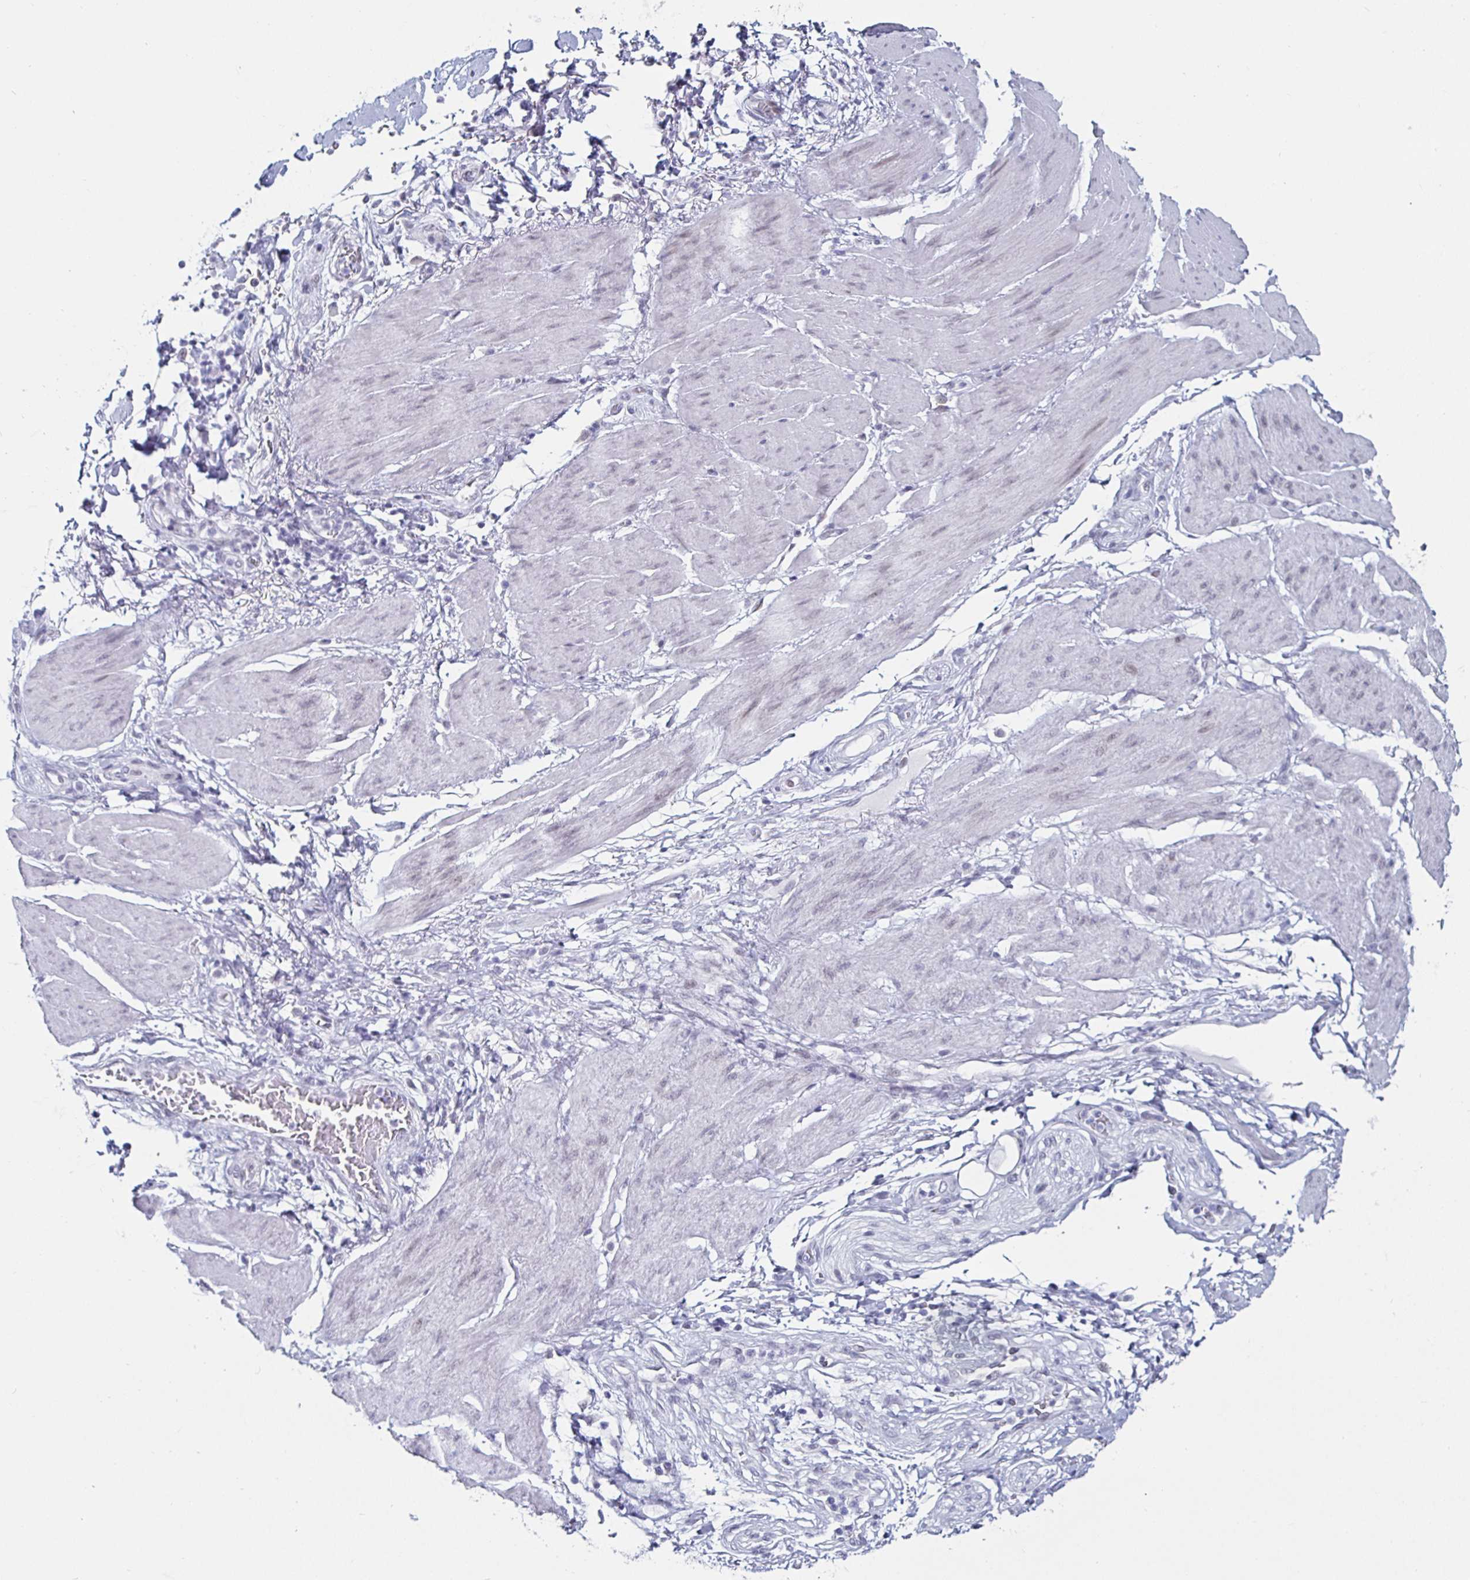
{"staining": {"intensity": "negative", "quantity": "none", "location": "none"}, "tissue": "stomach cancer", "cell_type": "Tumor cells", "image_type": "cancer", "snomed": [{"axis": "morphology", "description": "Adenocarcinoma, NOS"}, {"axis": "topography", "description": "Stomach, upper"}, {"axis": "topography", "description": "Stomach"}], "caption": "Tumor cells show no significant positivity in stomach cancer (adenocarcinoma). (Stains: DAB immunohistochemistry with hematoxylin counter stain, Microscopy: brightfield microscopy at high magnification).", "gene": "KRT4", "patient": {"sex": "male", "age": 62}}